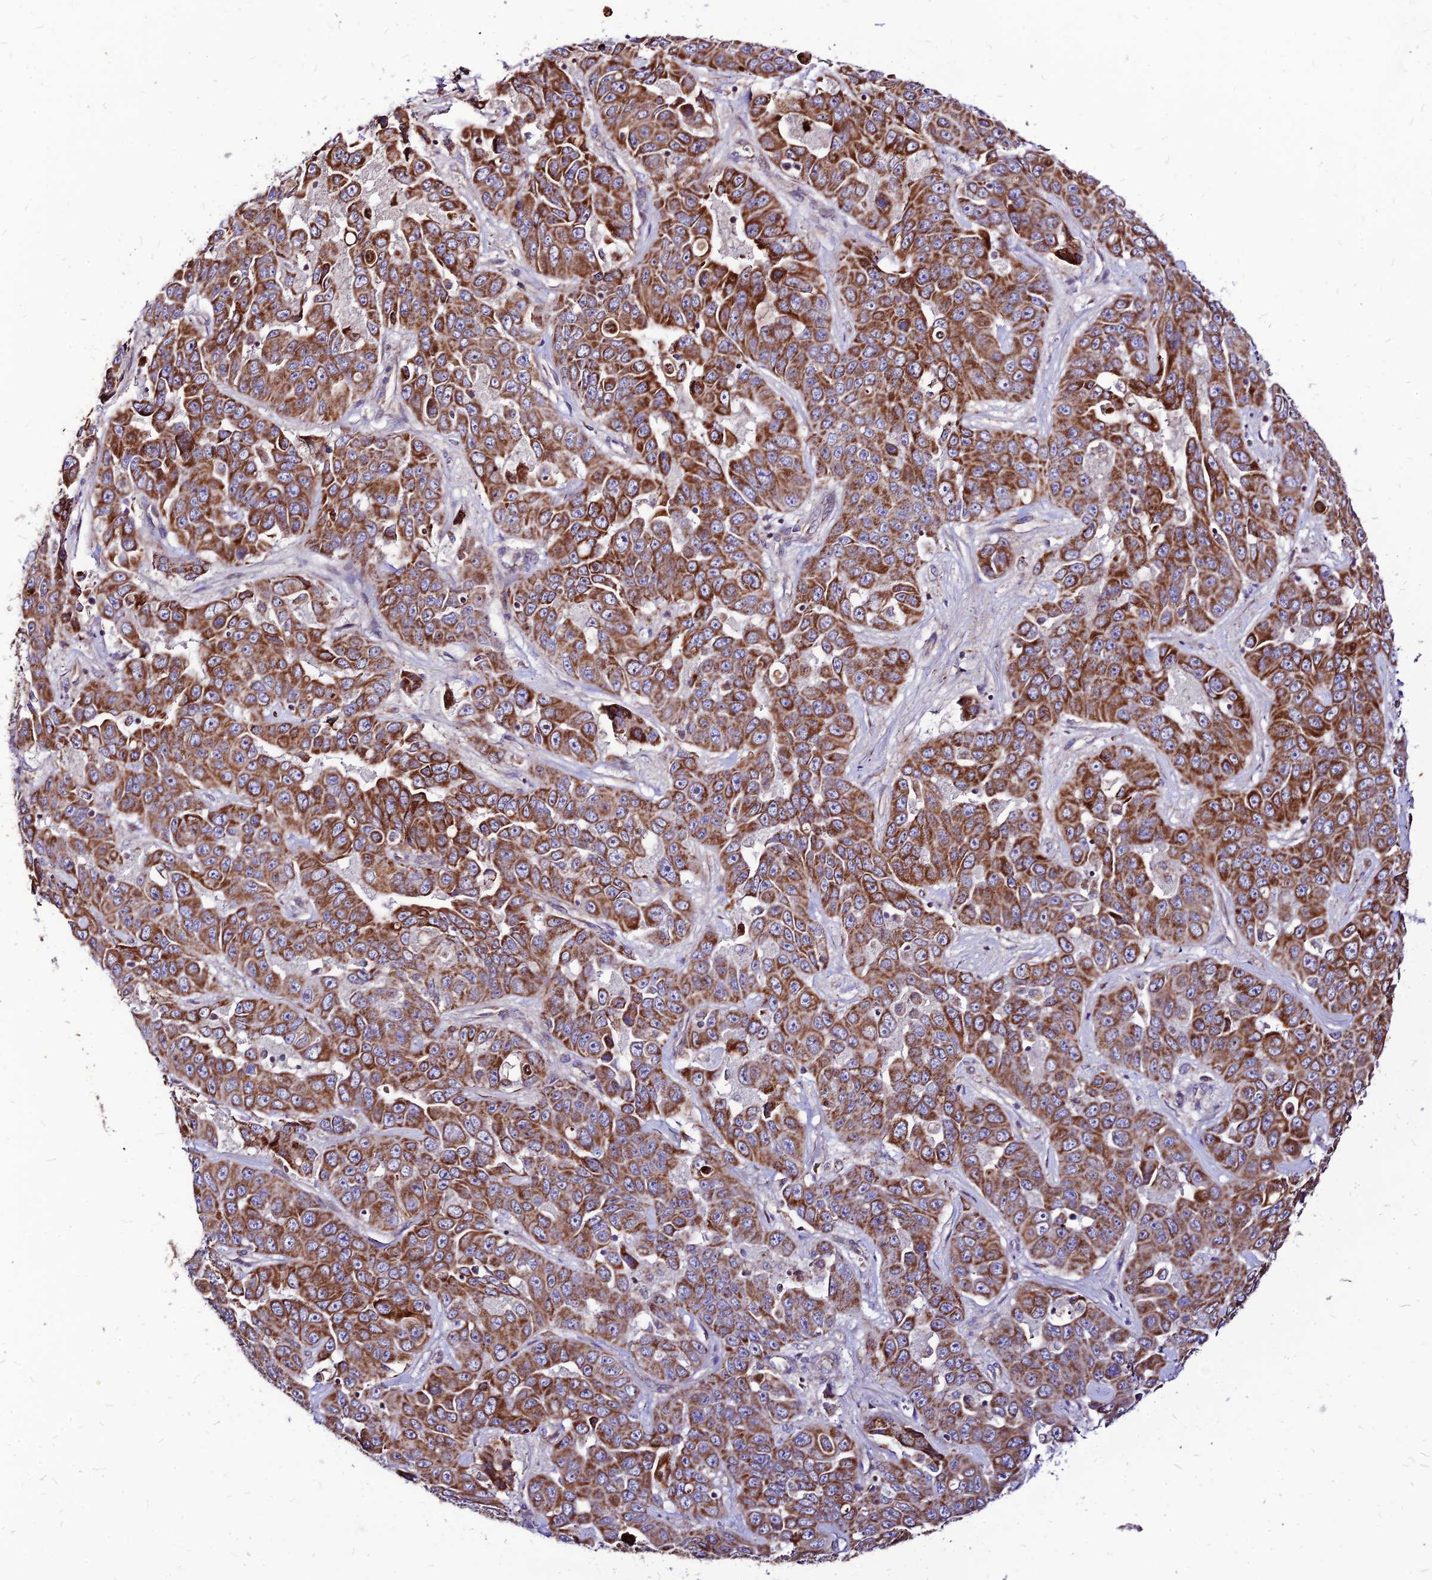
{"staining": {"intensity": "strong", "quantity": ">75%", "location": "cytoplasmic/membranous"}, "tissue": "liver cancer", "cell_type": "Tumor cells", "image_type": "cancer", "snomed": [{"axis": "morphology", "description": "Cholangiocarcinoma"}, {"axis": "topography", "description": "Liver"}], "caption": "This image demonstrates immunohistochemistry (IHC) staining of human liver cancer, with high strong cytoplasmic/membranous staining in approximately >75% of tumor cells.", "gene": "ECI1", "patient": {"sex": "female", "age": 52}}